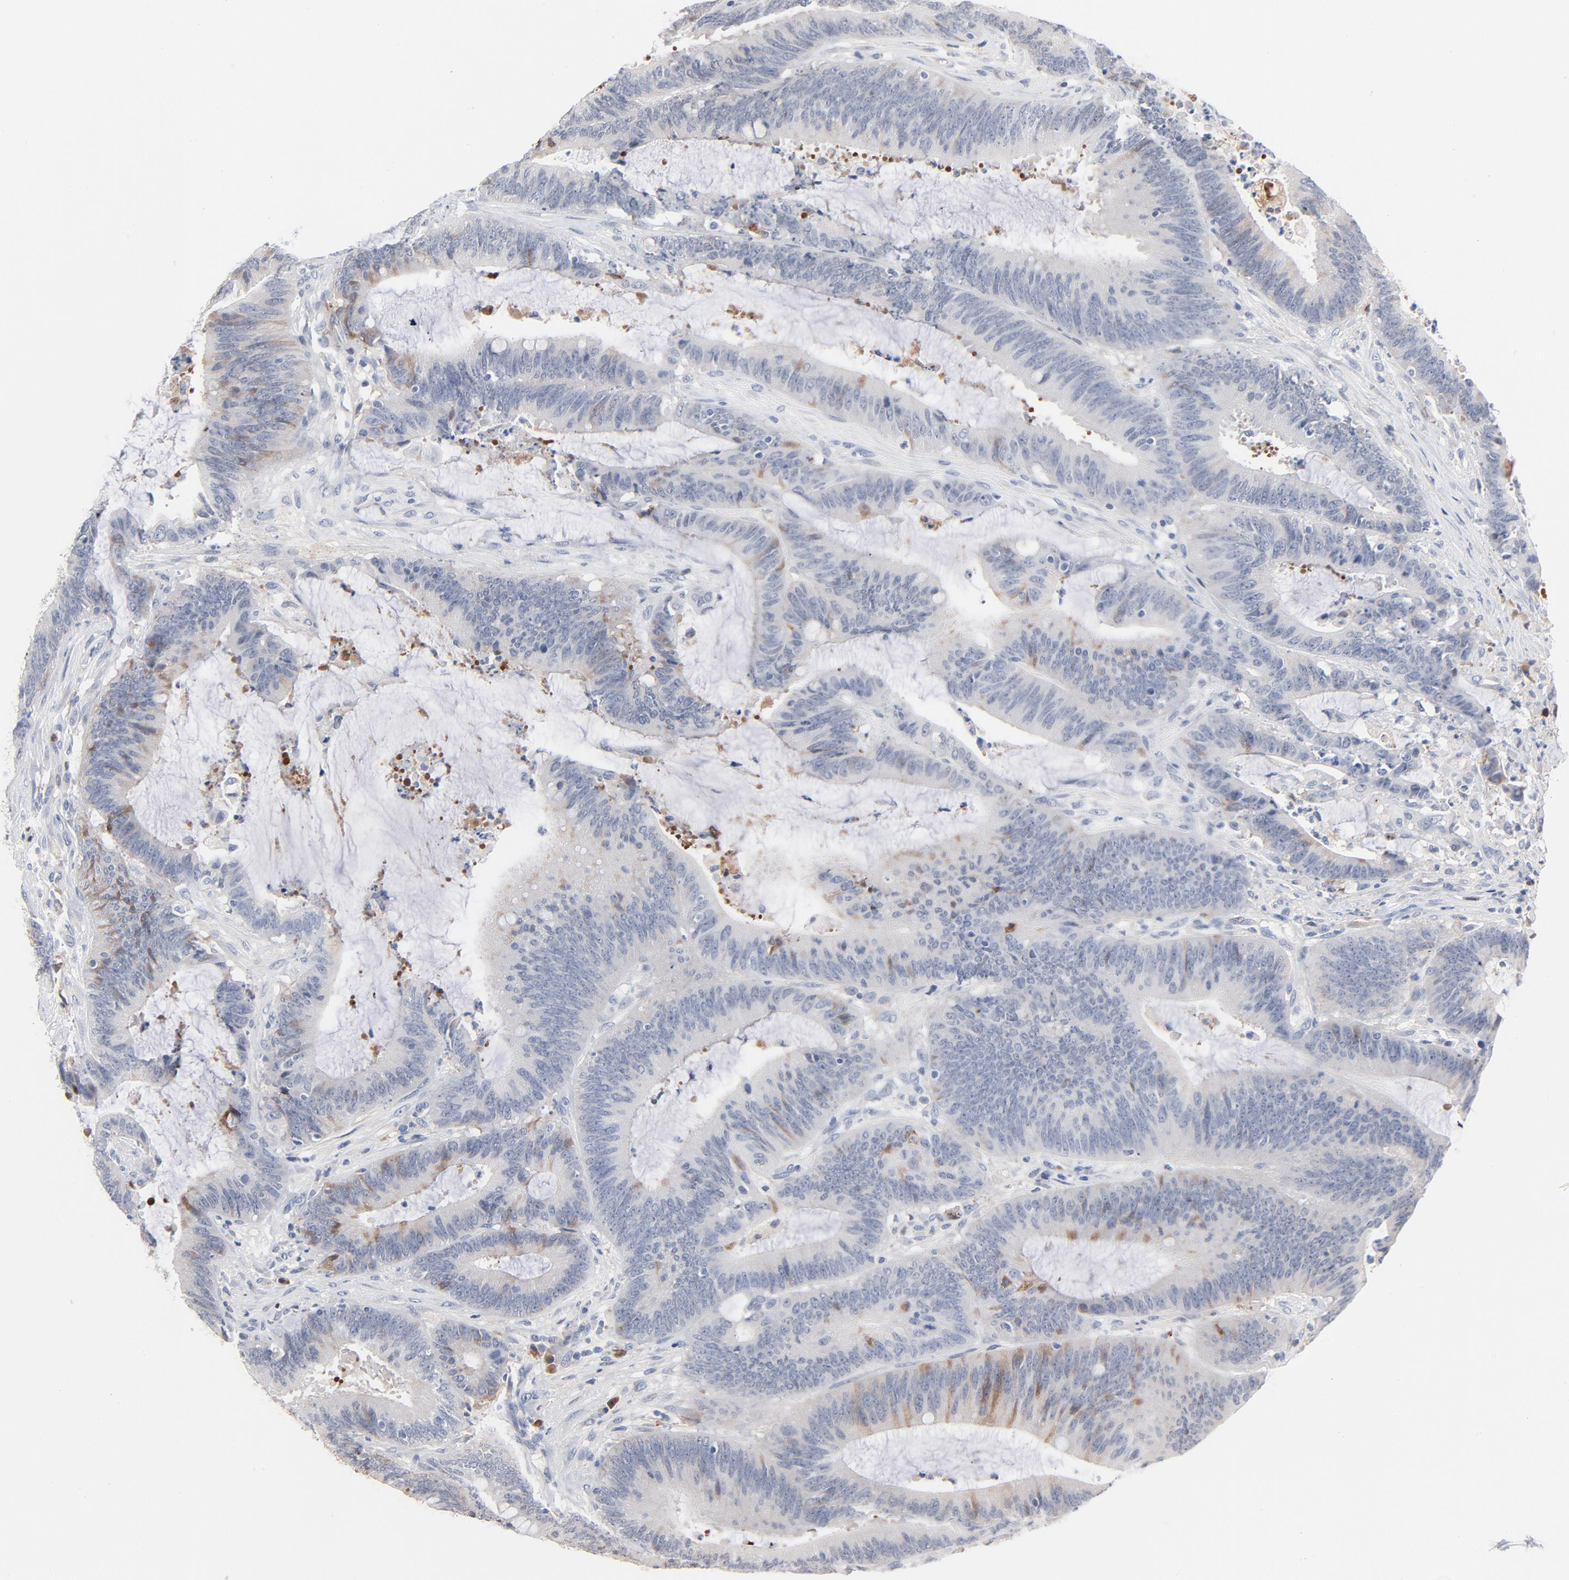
{"staining": {"intensity": "negative", "quantity": "none", "location": "none"}, "tissue": "colorectal cancer", "cell_type": "Tumor cells", "image_type": "cancer", "snomed": [{"axis": "morphology", "description": "Adenocarcinoma, NOS"}, {"axis": "topography", "description": "Rectum"}], "caption": "Colorectal adenocarcinoma was stained to show a protein in brown. There is no significant staining in tumor cells.", "gene": "SERPINA4", "patient": {"sex": "female", "age": 66}}